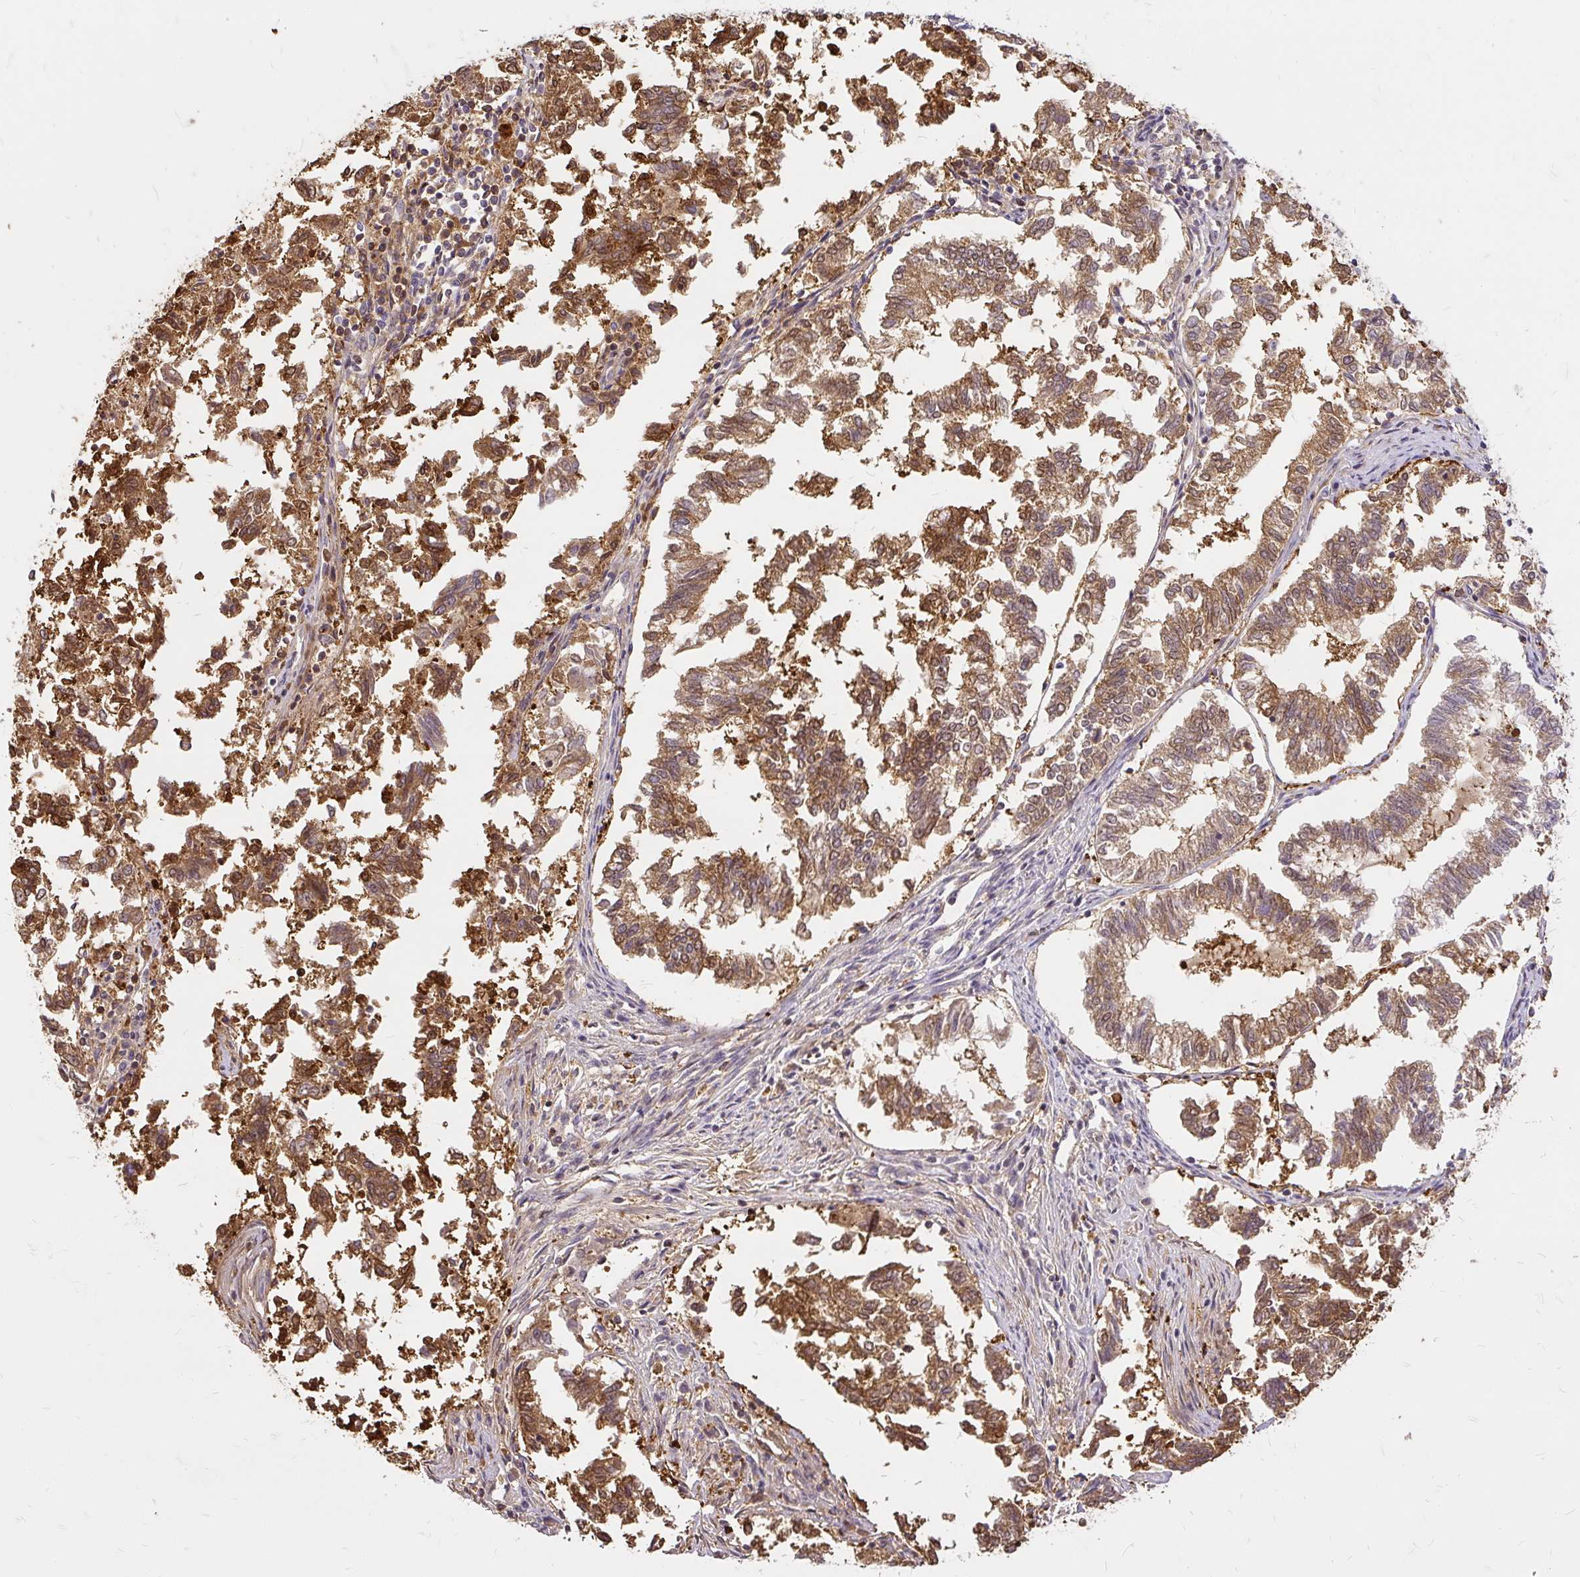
{"staining": {"intensity": "moderate", "quantity": ">75%", "location": "cytoplasmic/membranous"}, "tissue": "endometrial cancer", "cell_type": "Tumor cells", "image_type": "cancer", "snomed": [{"axis": "morphology", "description": "Necrosis, NOS"}, {"axis": "morphology", "description": "Adenocarcinoma, NOS"}, {"axis": "topography", "description": "Endometrium"}], "caption": "Immunohistochemistry (IHC) histopathology image of human endometrial adenocarcinoma stained for a protein (brown), which exhibits medium levels of moderate cytoplasmic/membranous staining in about >75% of tumor cells.", "gene": "AP5S1", "patient": {"sex": "female", "age": 79}}